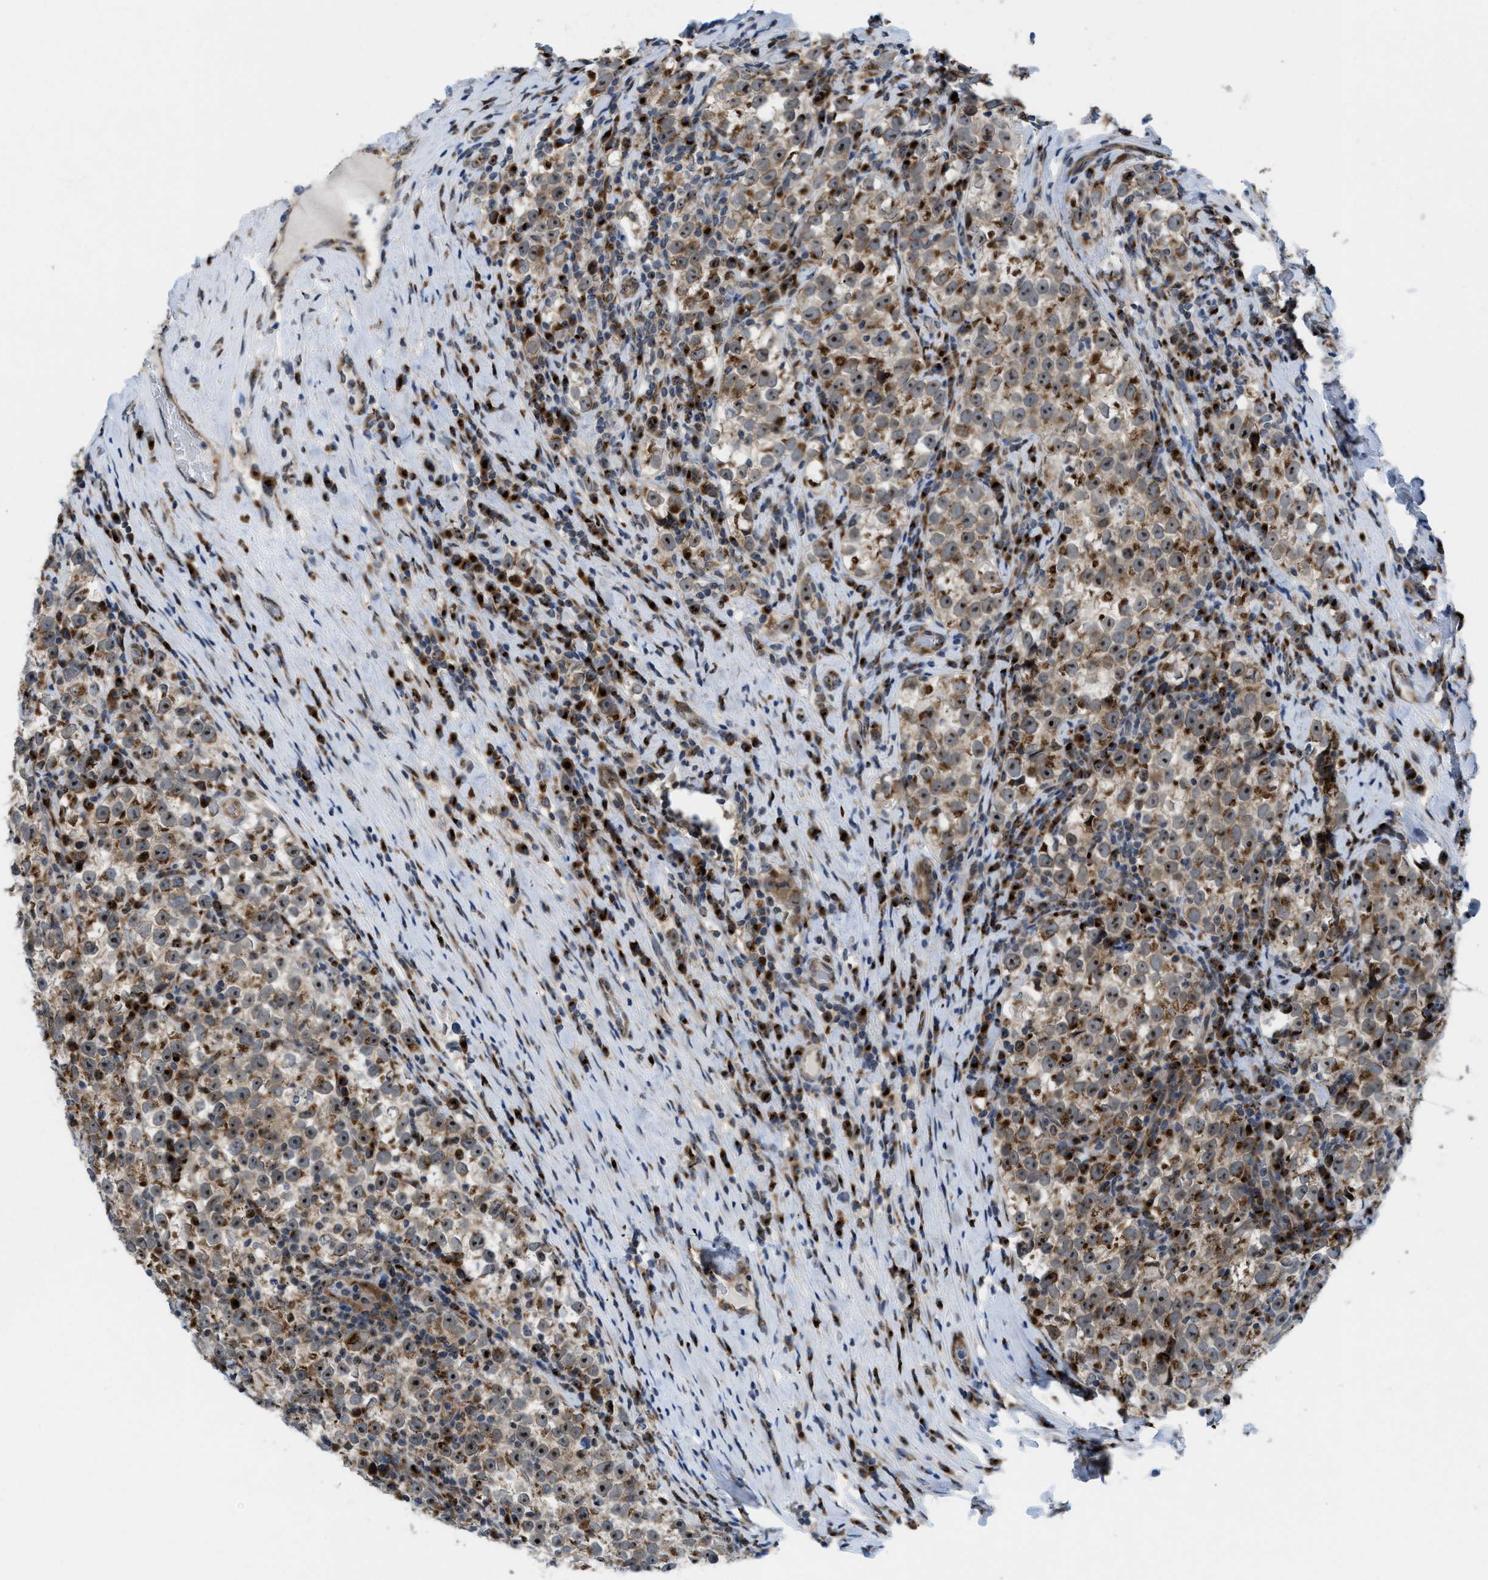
{"staining": {"intensity": "moderate", "quantity": "25%-75%", "location": "nuclear"}, "tissue": "testis cancer", "cell_type": "Tumor cells", "image_type": "cancer", "snomed": [{"axis": "morphology", "description": "Normal tissue, NOS"}, {"axis": "morphology", "description": "Seminoma, NOS"}, {"axis": "topography", "description": "Testis"}], "caption": "IHC of seminoma (testis) shows medium levels of moderate nuclear positivity in approximately 25%-75% of tumor cells.", "gene": "SLC38A10", "patient": {"sex": "male", "age": 43}}